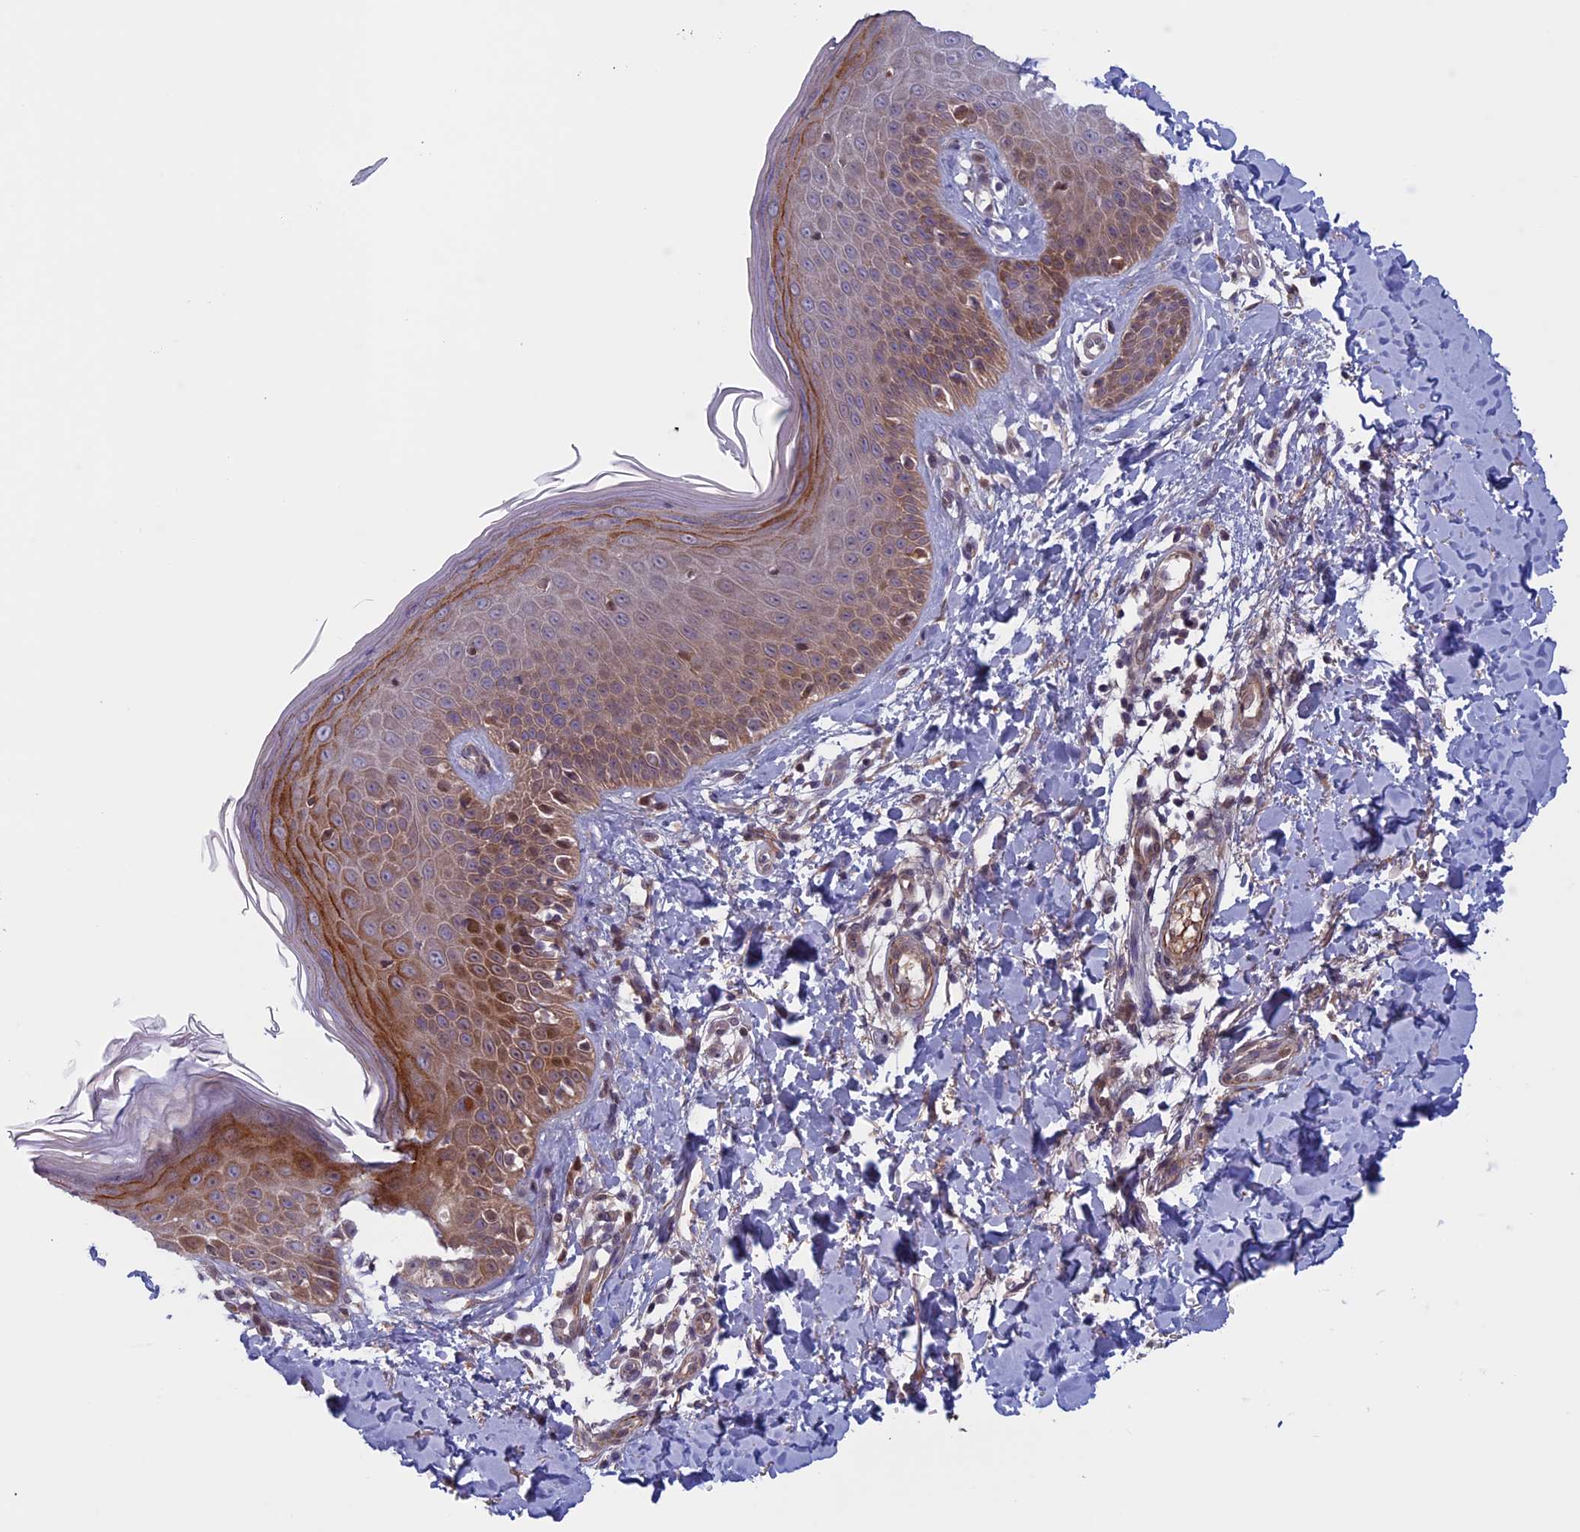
{"staining": {"intensity": "weak", "quantity": ">75%", "location": "cytoplasmic/membranous"}, "tissue": "skin", "cell_type": "Fibroblasts", "image_type": "normal", "snomed": [{"axis": "morphology", "description": "Normal tissue, NOS"}, {"axis": "topography", "description": "Skin"}], "caption": "DAB (3,3'-diaminobenzidine) immunohistochemical staining of unremarkable skin demonstrates weak cytoplasmic/membranous protein positivity in about >75% of fibroblasts. Using DAB (brown) and hematoxylin (blue) stains, captured at high magnification using brightfield microscopy.", "gene": "FADS1", "patient": {"sex": "male", "age": 52}}